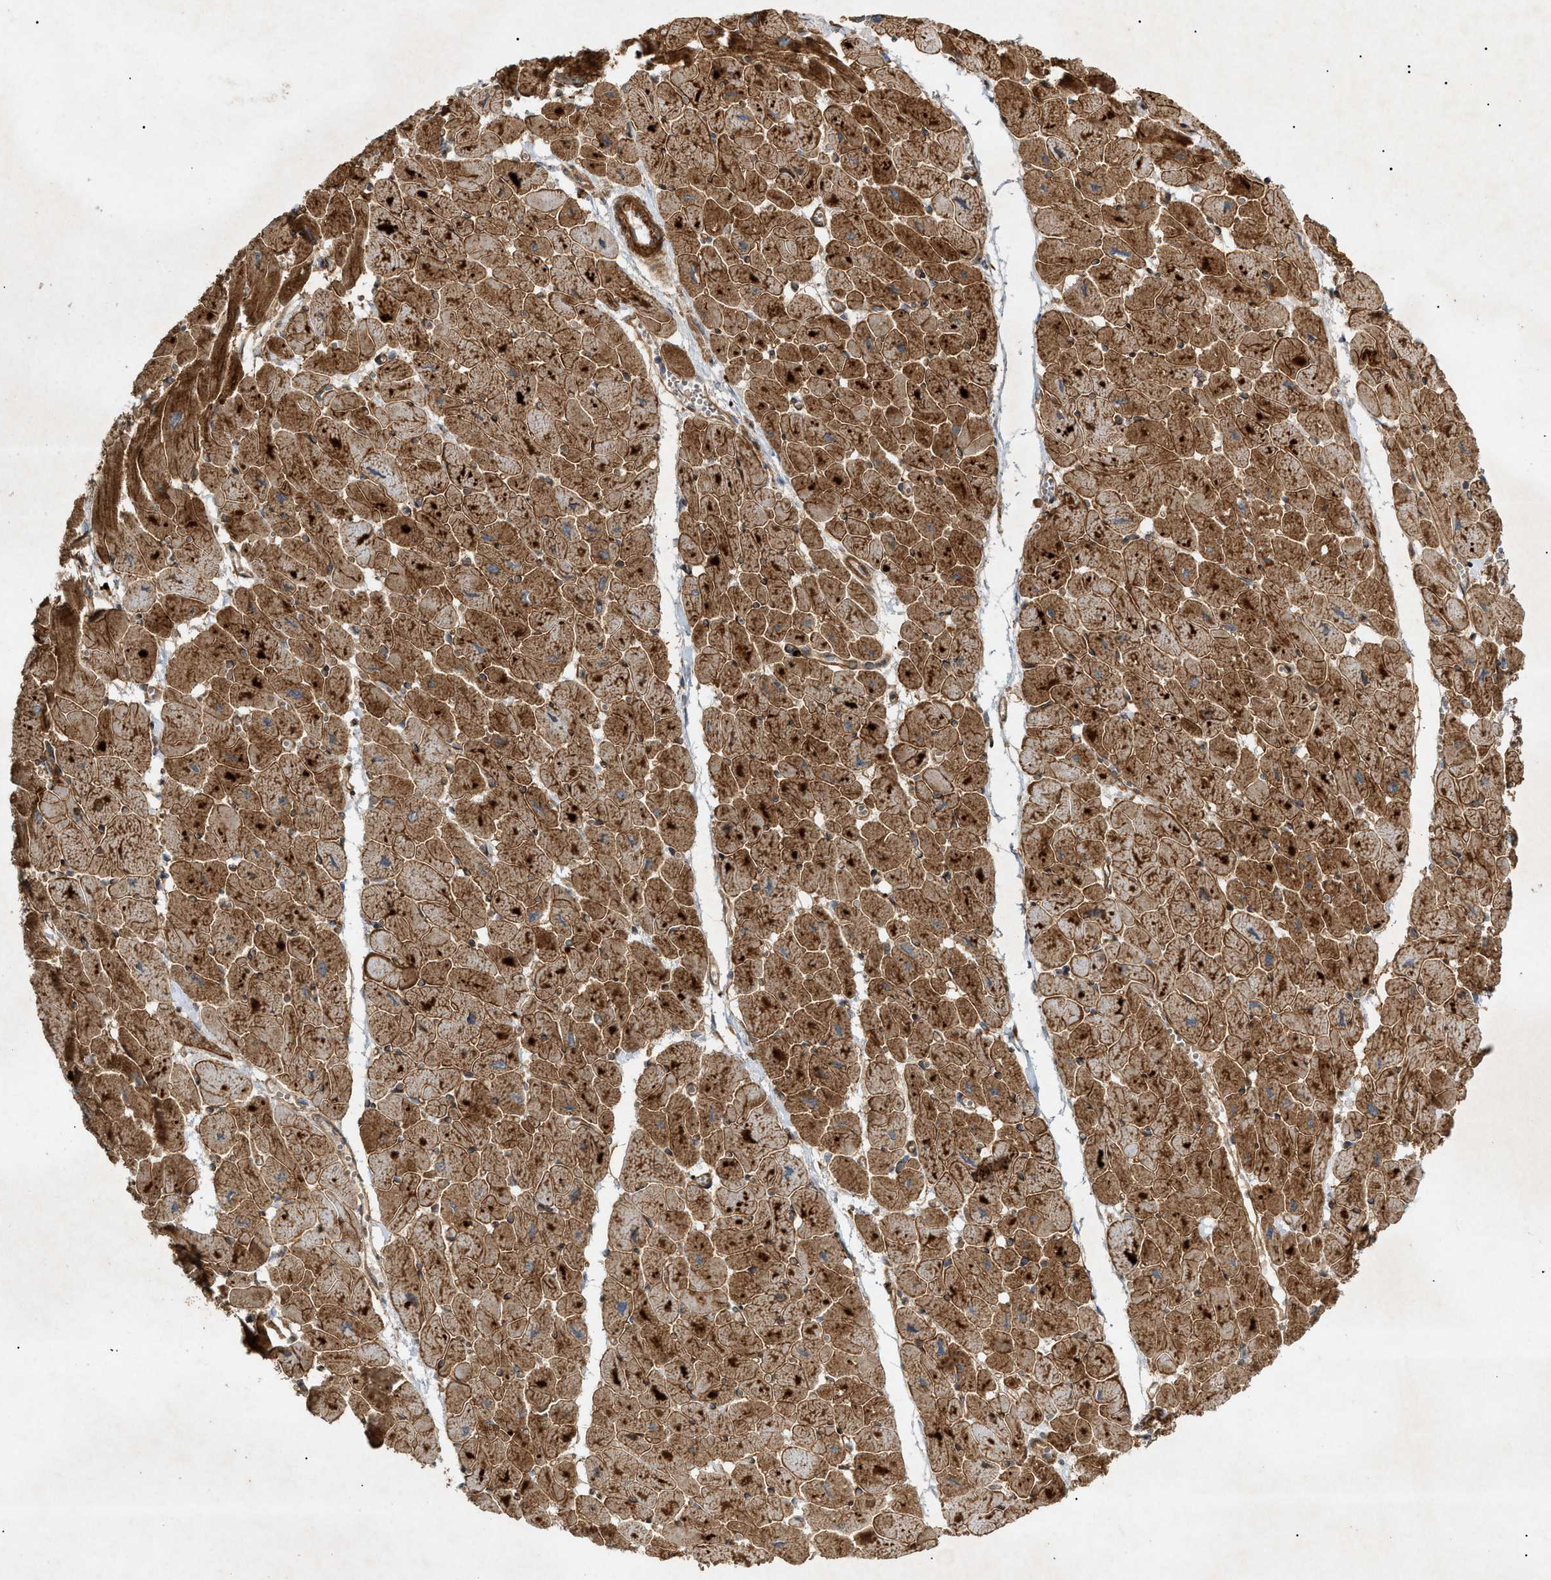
{"staining": {"intensity": "strong", "quantity": ">75%", "location": "cytoplasmic/membranous"}, "tissue": "heart muscle", "cell_type": "Cardiomyocytes", "image_type": "normal", "snomed": [{"axis": "morphology", "description": "Normal tissue, NOS"}, {"axis": "topography", "description": "Heart"}], "caption": "Immunohistochemistry (IHC) of benign heart muscle exhibits high levels of strong cytoplasmic/membranous positivity in about >75% of cardiomyocytes. (DAB (3,3'-diaminobenzidine) = brown stain, brightfield microscopy at high magnification).", "gene": "MTCH1", "patient": {"sex": "female", "age": 54}}